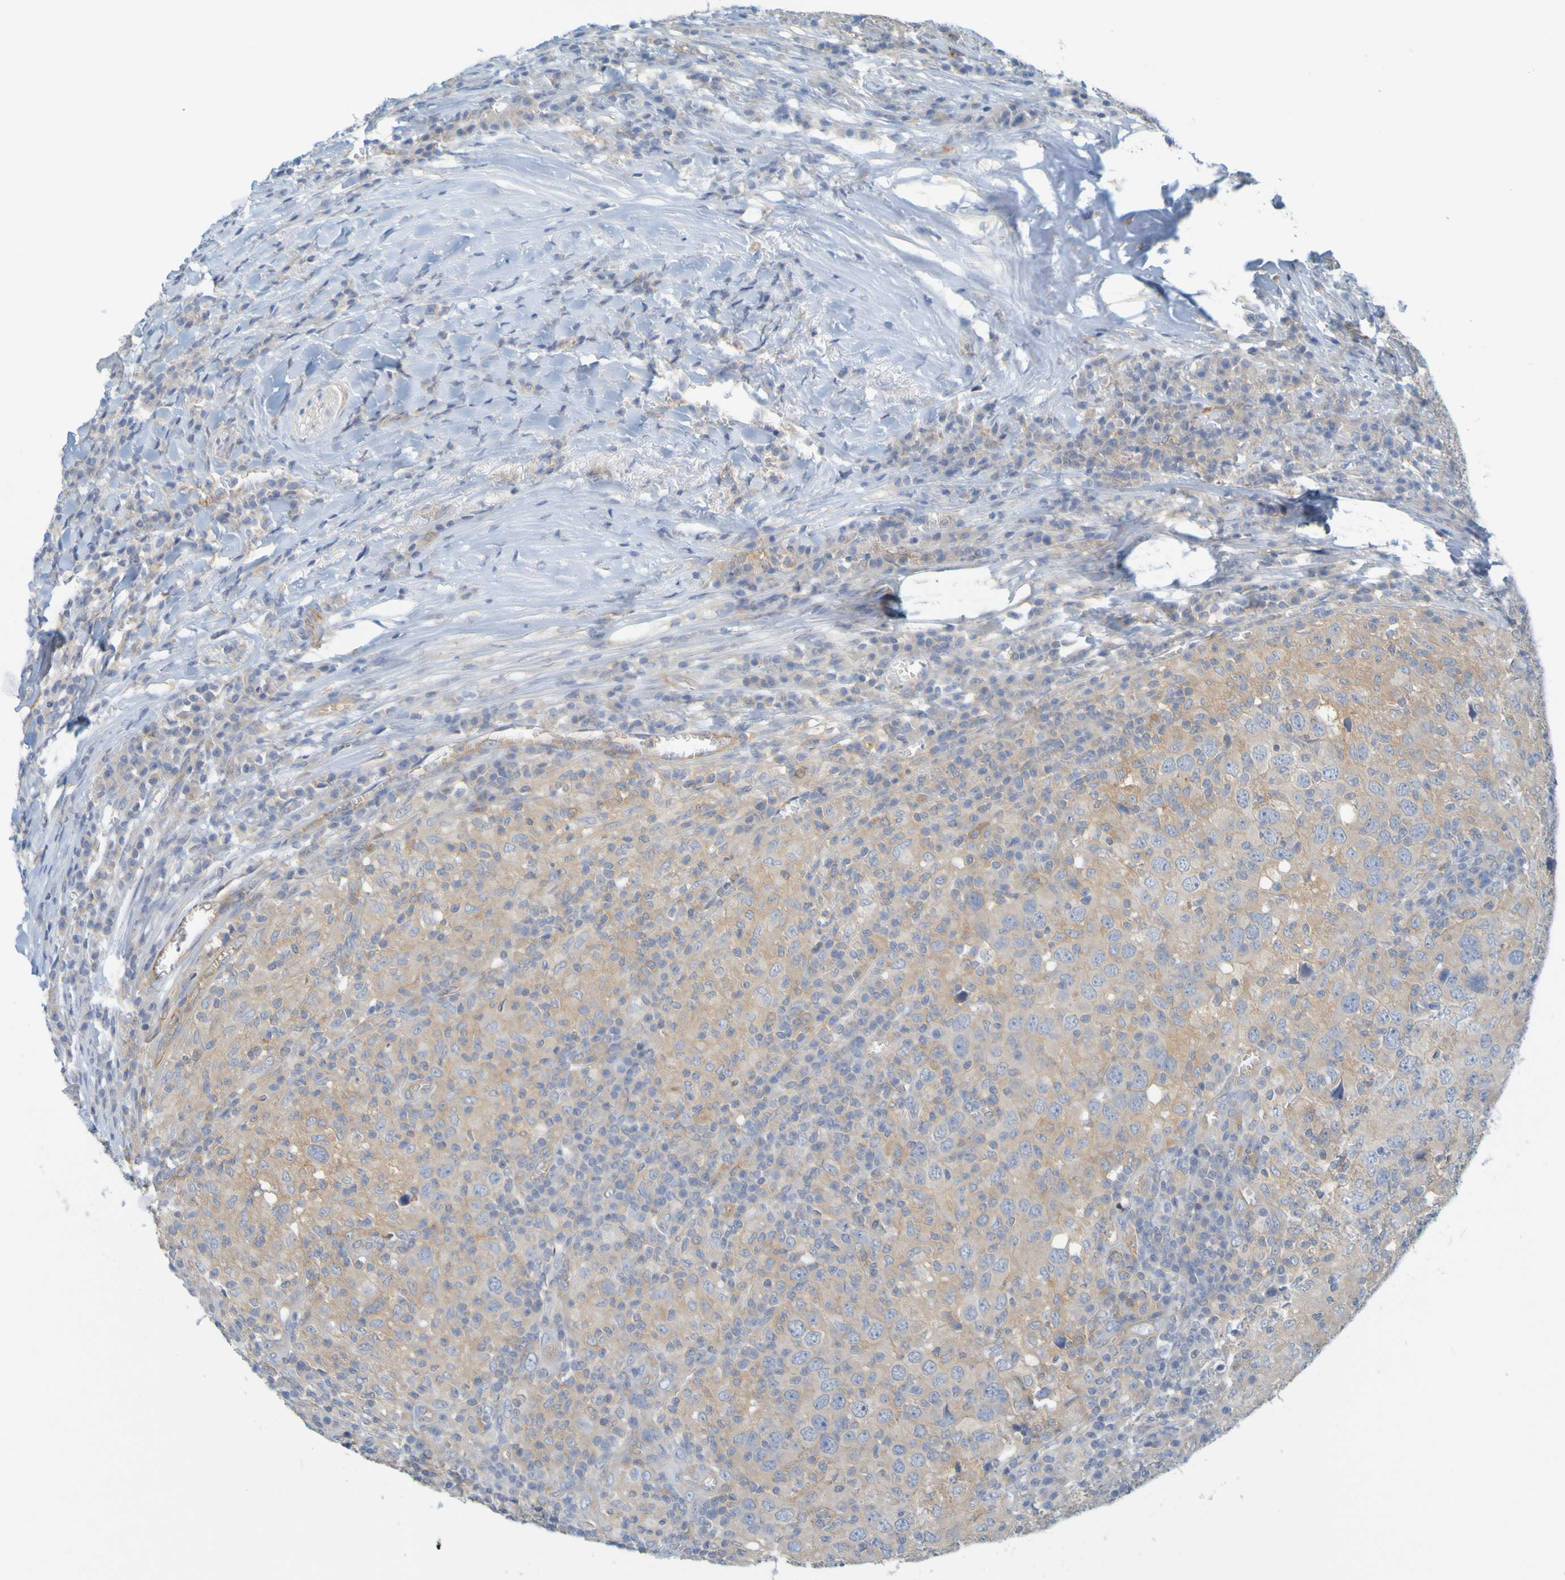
{"staining": {"intensity": "moderate", "quantity": "25%-75%", "location": "cytoplasmic/membranous"}, "tissue": "head and neck cancer", "cell_type": "Tumor cells", "image_type": "cancer", "snomed": [{"axis": "morphology", "description": "Adenocarcinoma, NOS"}, {"axis": "topography", "description": "Salivary gland"}, {"axis": "topography", "description": "Head-Neck"}], "caption": "This image demonstrates adenocarcinoma (head and neck) stained with immunohistochemistry to label a protein in brown. The cytoplasmic/membranous of tumor cells show moderate positivity for the protein. Nuclei are counter-stained blue.", "gene": "APPL1", "patient": {"sex": "female", "age": 65}}